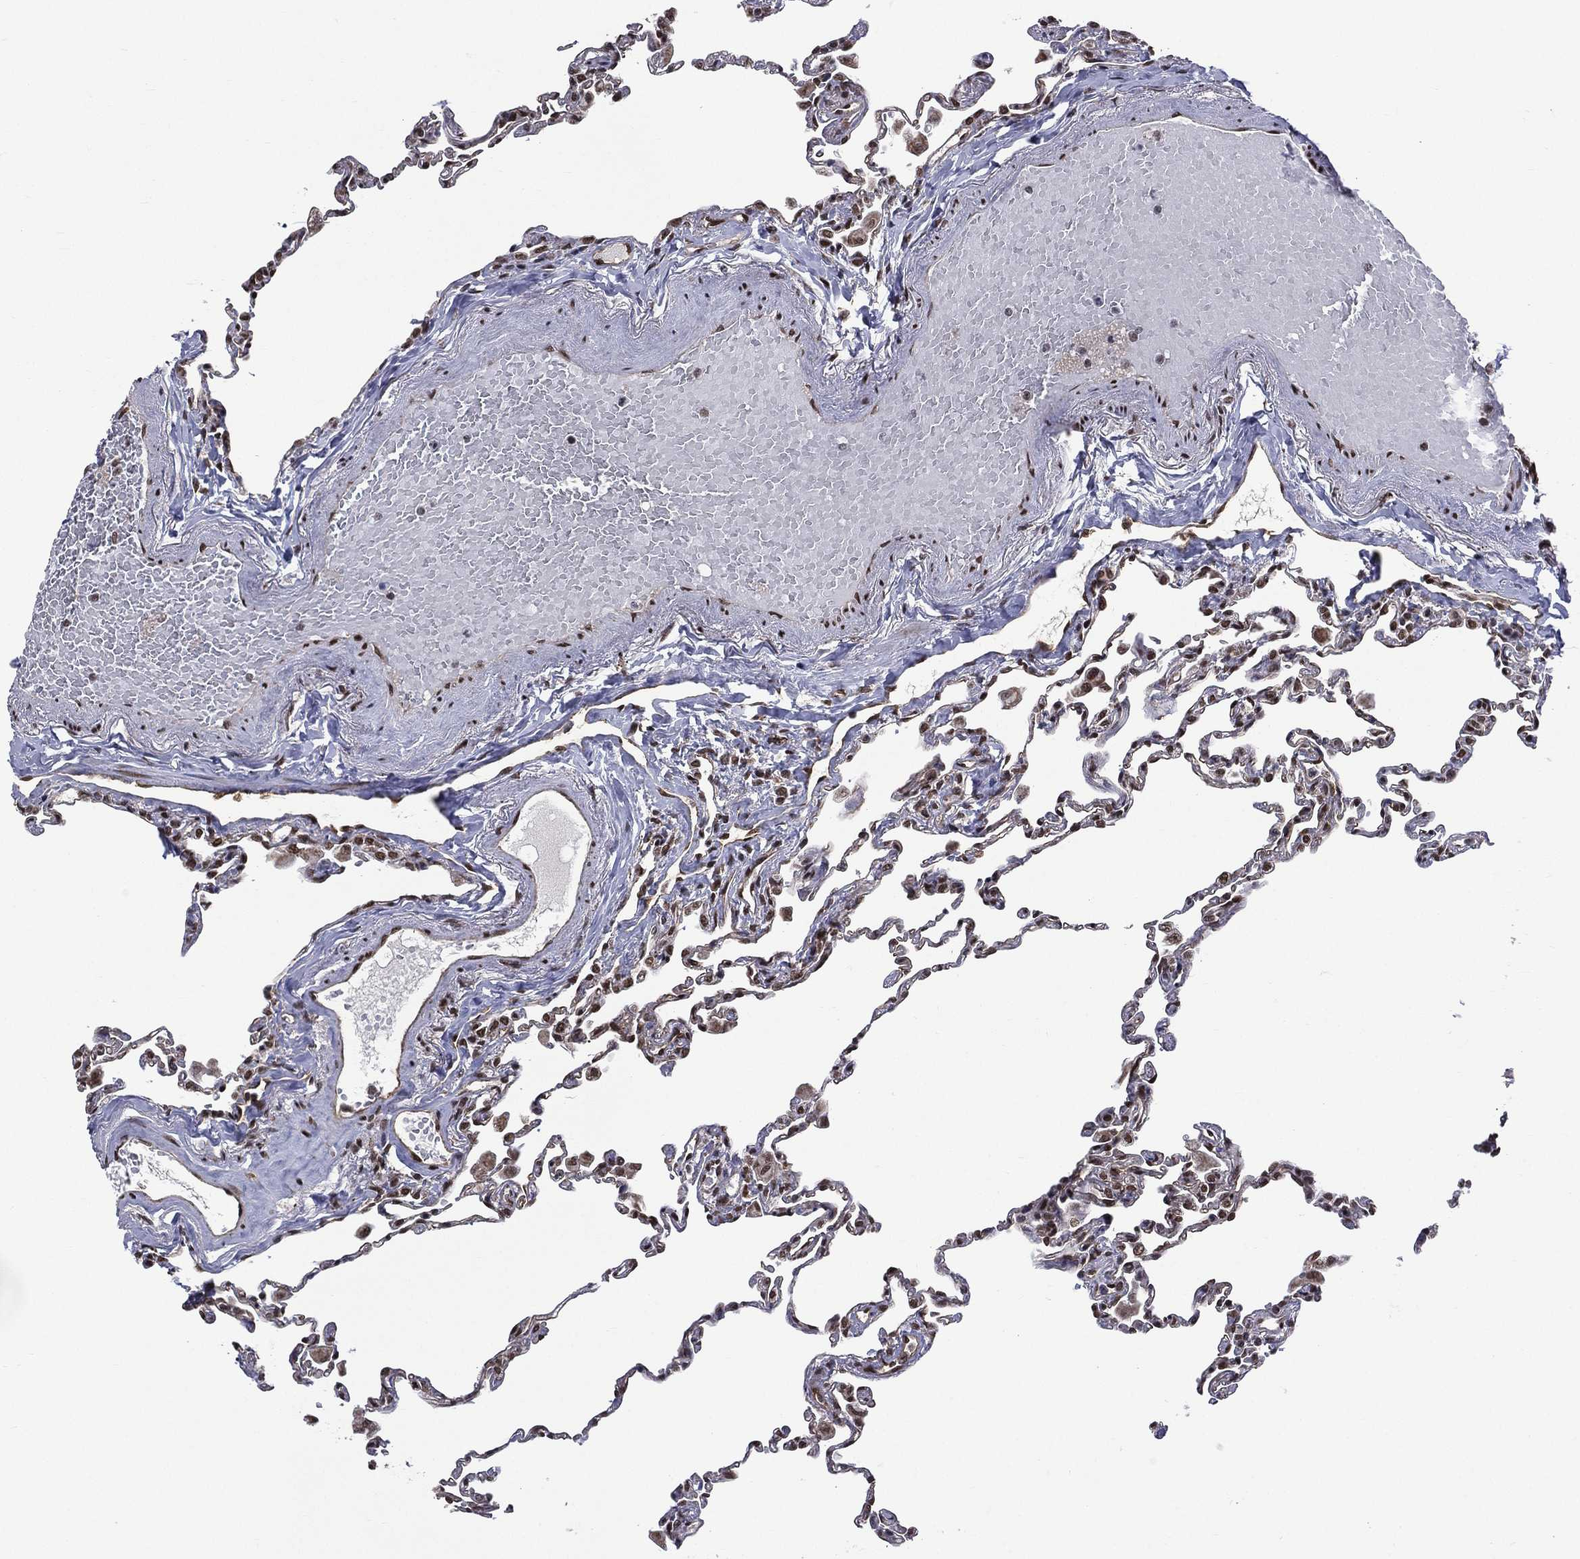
{"staining": {"intensity": "strong", "quantity": ">75%", "location": "nuclear"}, "tissue": "lung", "cell_type": "Alveolar cells", "image_type": "normal", "snomed": [{"axis": "morphology", "description": "Normal tissue, NOS"}, {"axis": "topography", "description": "Lung"}], "caption": "A photomicrograph showing strong nuclear staining in about >75% of alveolar cells in benign lung, as visualized by brown immunohistochemical staining.", "gene": "C5orf24", "patient": {"sex": "female", "age": 57}}